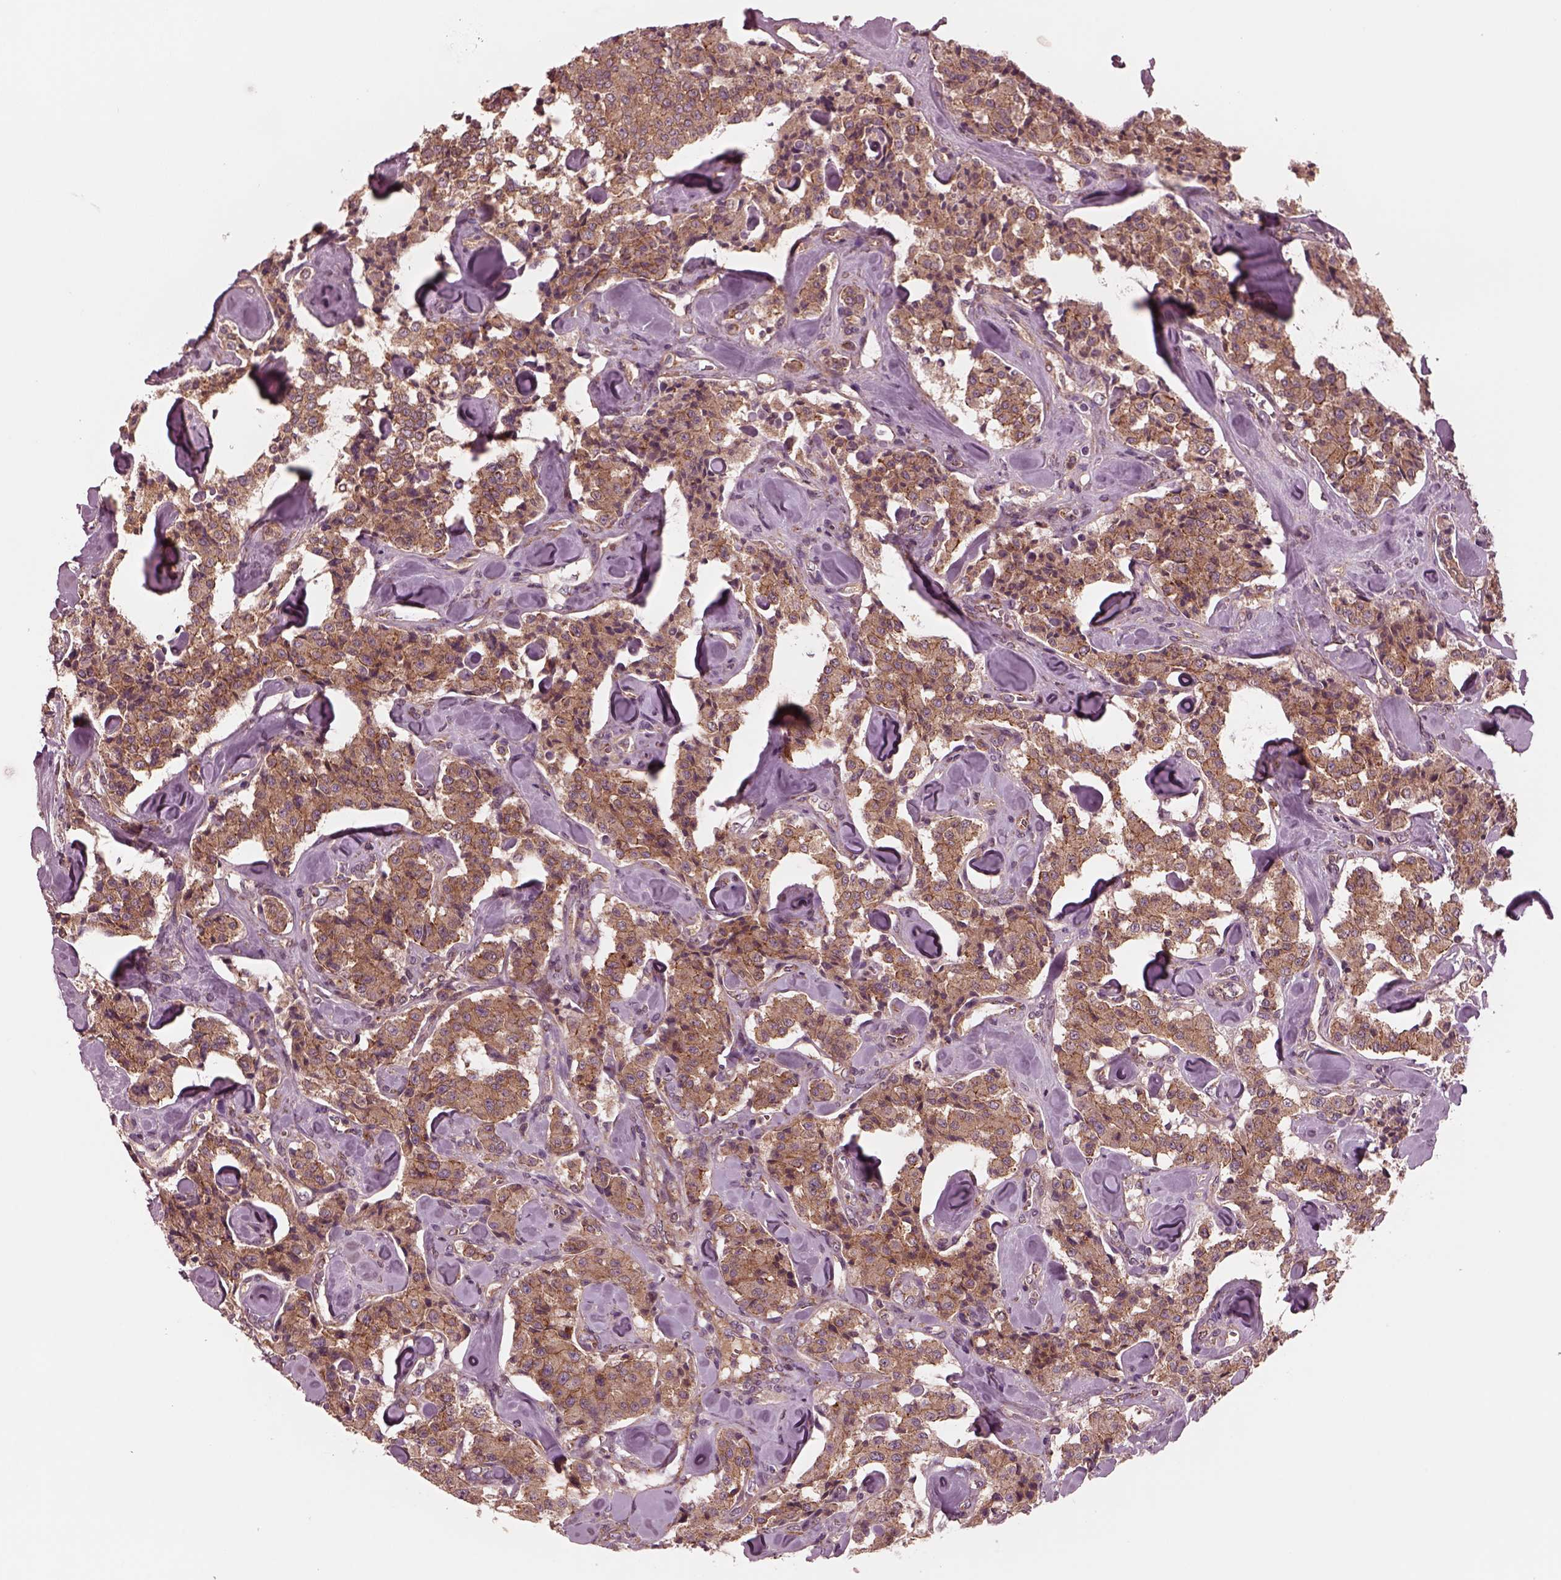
{"staining": {"intensity": "moderate", "quantity": ">75%", "location": "cytoplasmic/membranous"}, "tissue": "carcinoid", "cell_type": "Tumor cells", "image_type": "cancer", "snomed": [{"axis": "morphology", "description": "Carcinoid, malignant, NOS"}, {"axis": "topography", "description": "Pancreas"}], "caption": "Malignant carcinoid tissue exhibits moderate cytoplasmic/membranous staining in about >75% of tumor cells The staining is performed using DAB (3,3'-diaminobenzidine) brown chromogen to label protein expression. The nuclei are counter-stained blue using hematoxylin.", "gene": "TUBG1", "patient": {"sex": "male", "age": 41}}